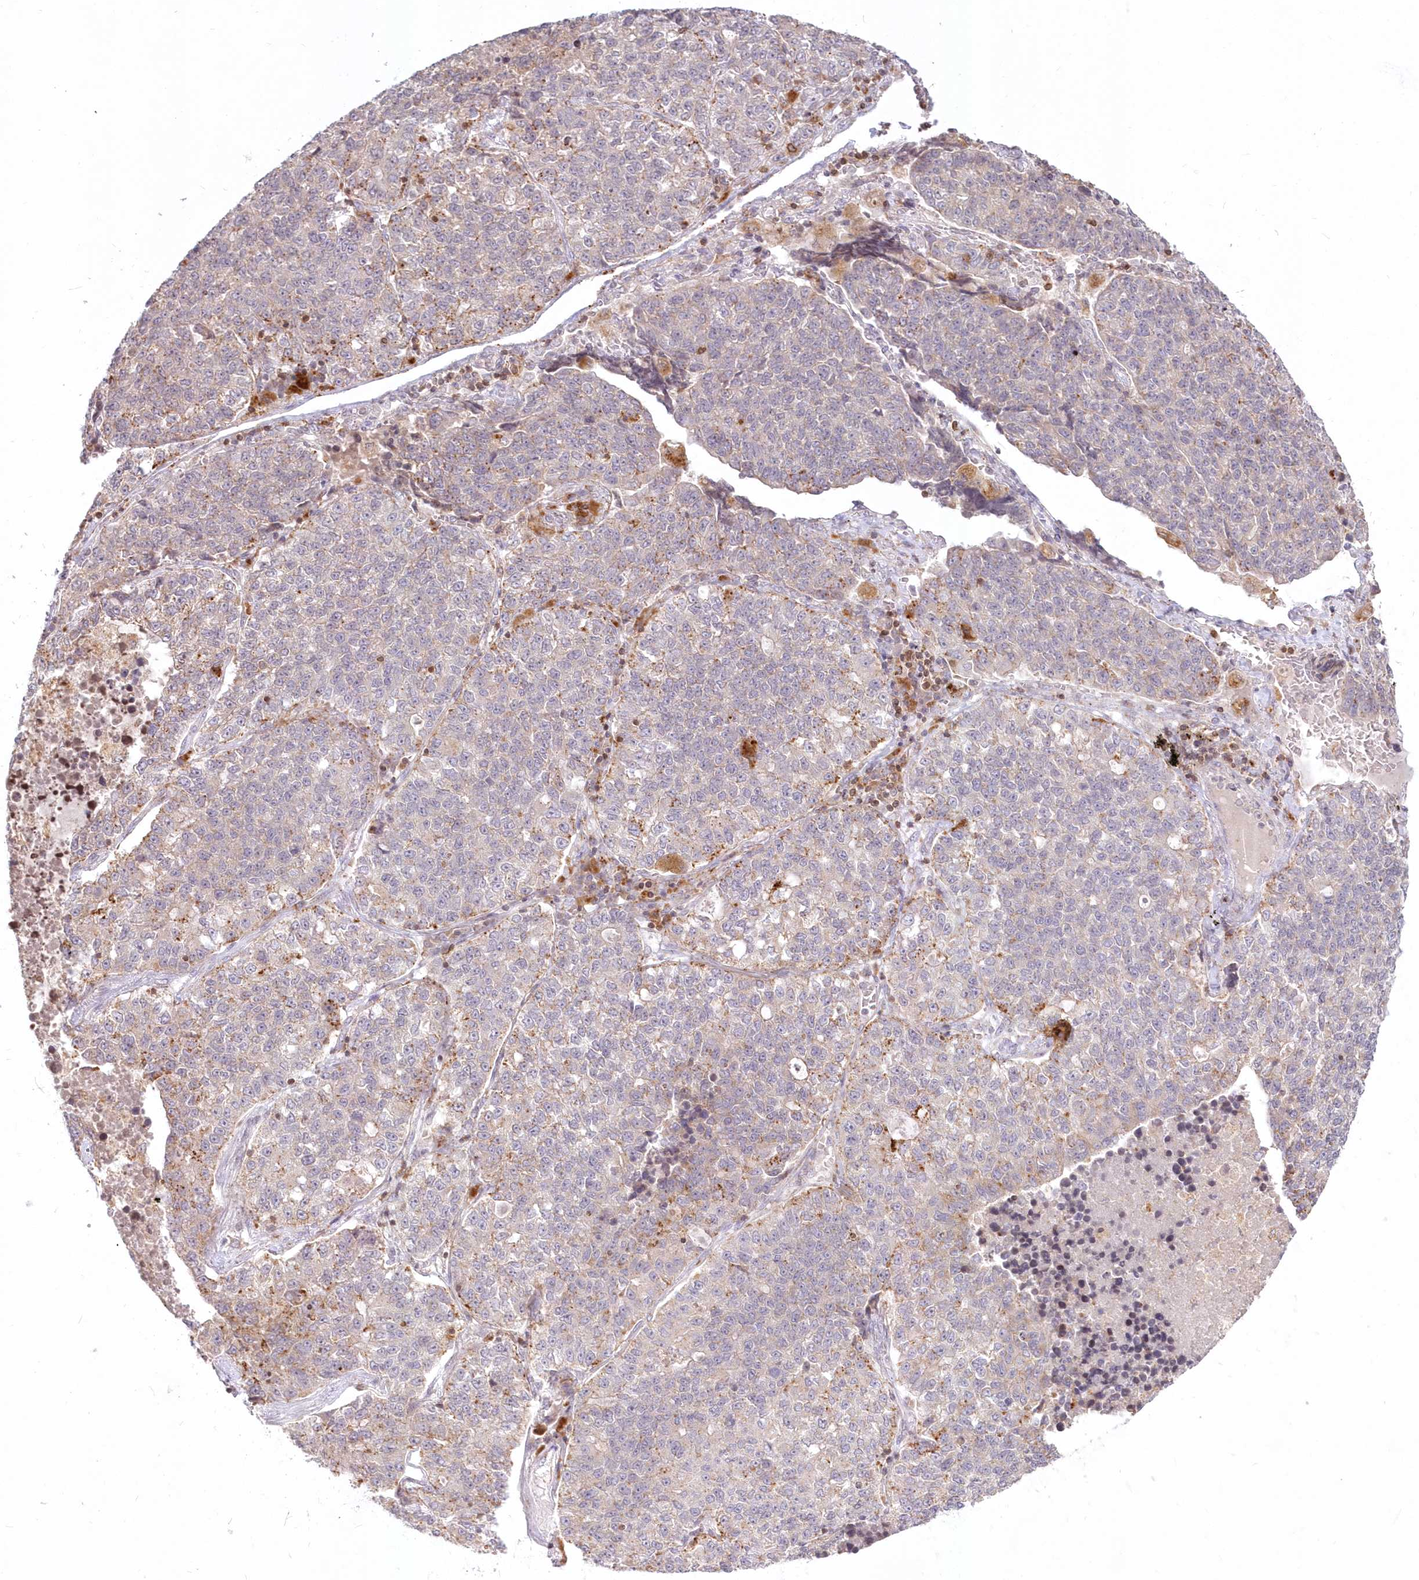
{"staining": {"intensity": "negative", "quantity": "none", "location": "none"}, "tissue": "lung cancer", "cell_type": "Tumor cells", "image_type": "cancer", "snomed": [{"axis": "morphology", "description": "Adenocarcinoma, NOS"}, {"axis": "topography", "description": "Lung"}], "caption": "Adenocarcinoma (lung) was stained to show a protein in brown. There is no significant positivity in tumor cells.", "gene": "MTMR3", "patient": {"sex": "male", "age": 49}}